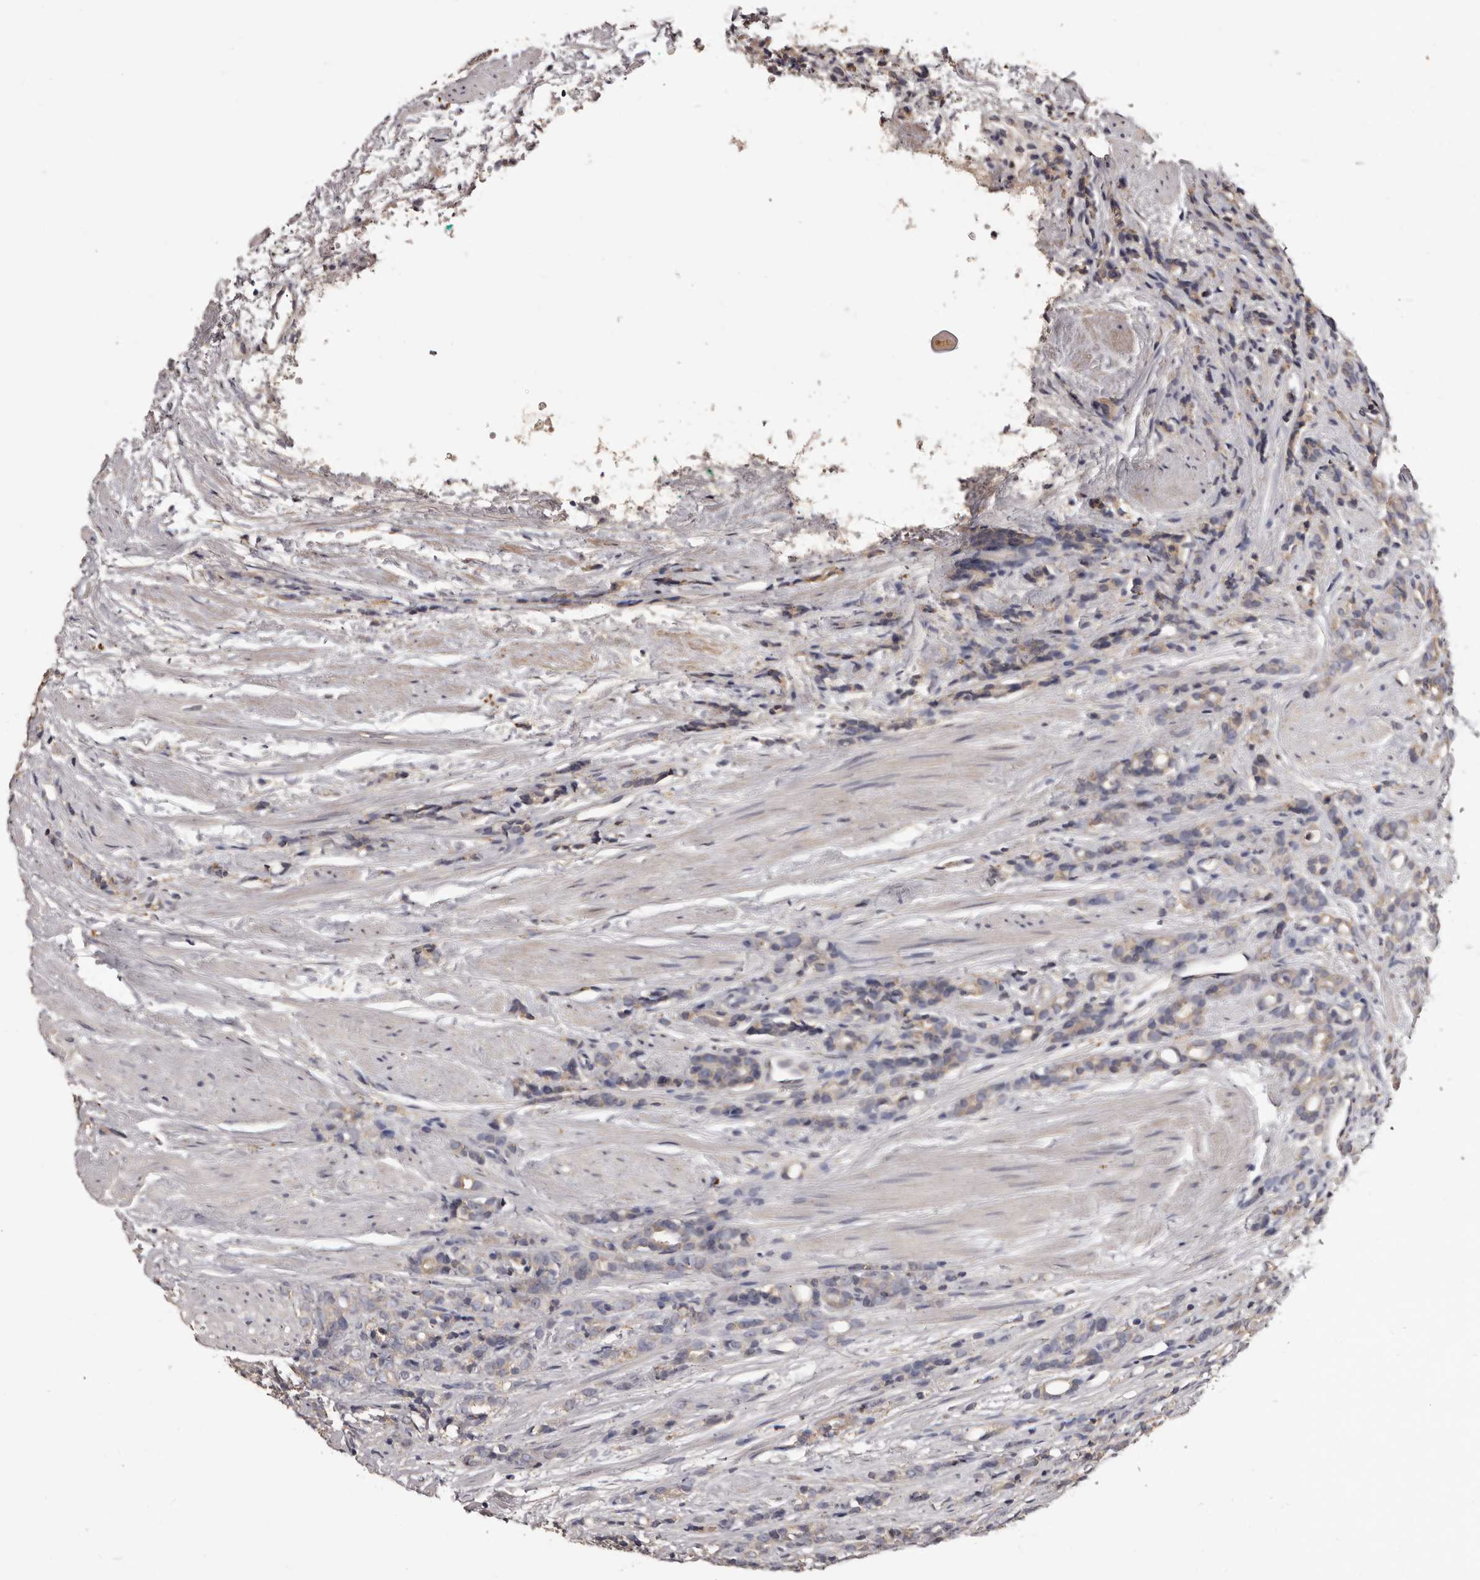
{"staining": {"intensity": "negative", "quantity": "none", "location": "none"}, "tissue": "prostate cancer", "cell_type": "Tumor cells", "image_type": "cancer", "snomed": [{"axis": "morphology", "description": "Adenocarcinoma, High grade"}, {"axis": "topography", "description": "Prostate"}], "caption": "The immunohistochemistry (IHC) histopathology image has no significant staining in tumor cells of high-grade adenocarcinoma (prostate) tissue. (DAB IHC with hematoxylin counter stain).", "gene": "ETNK1", "patient": {"sex": "male", "age": 62}}